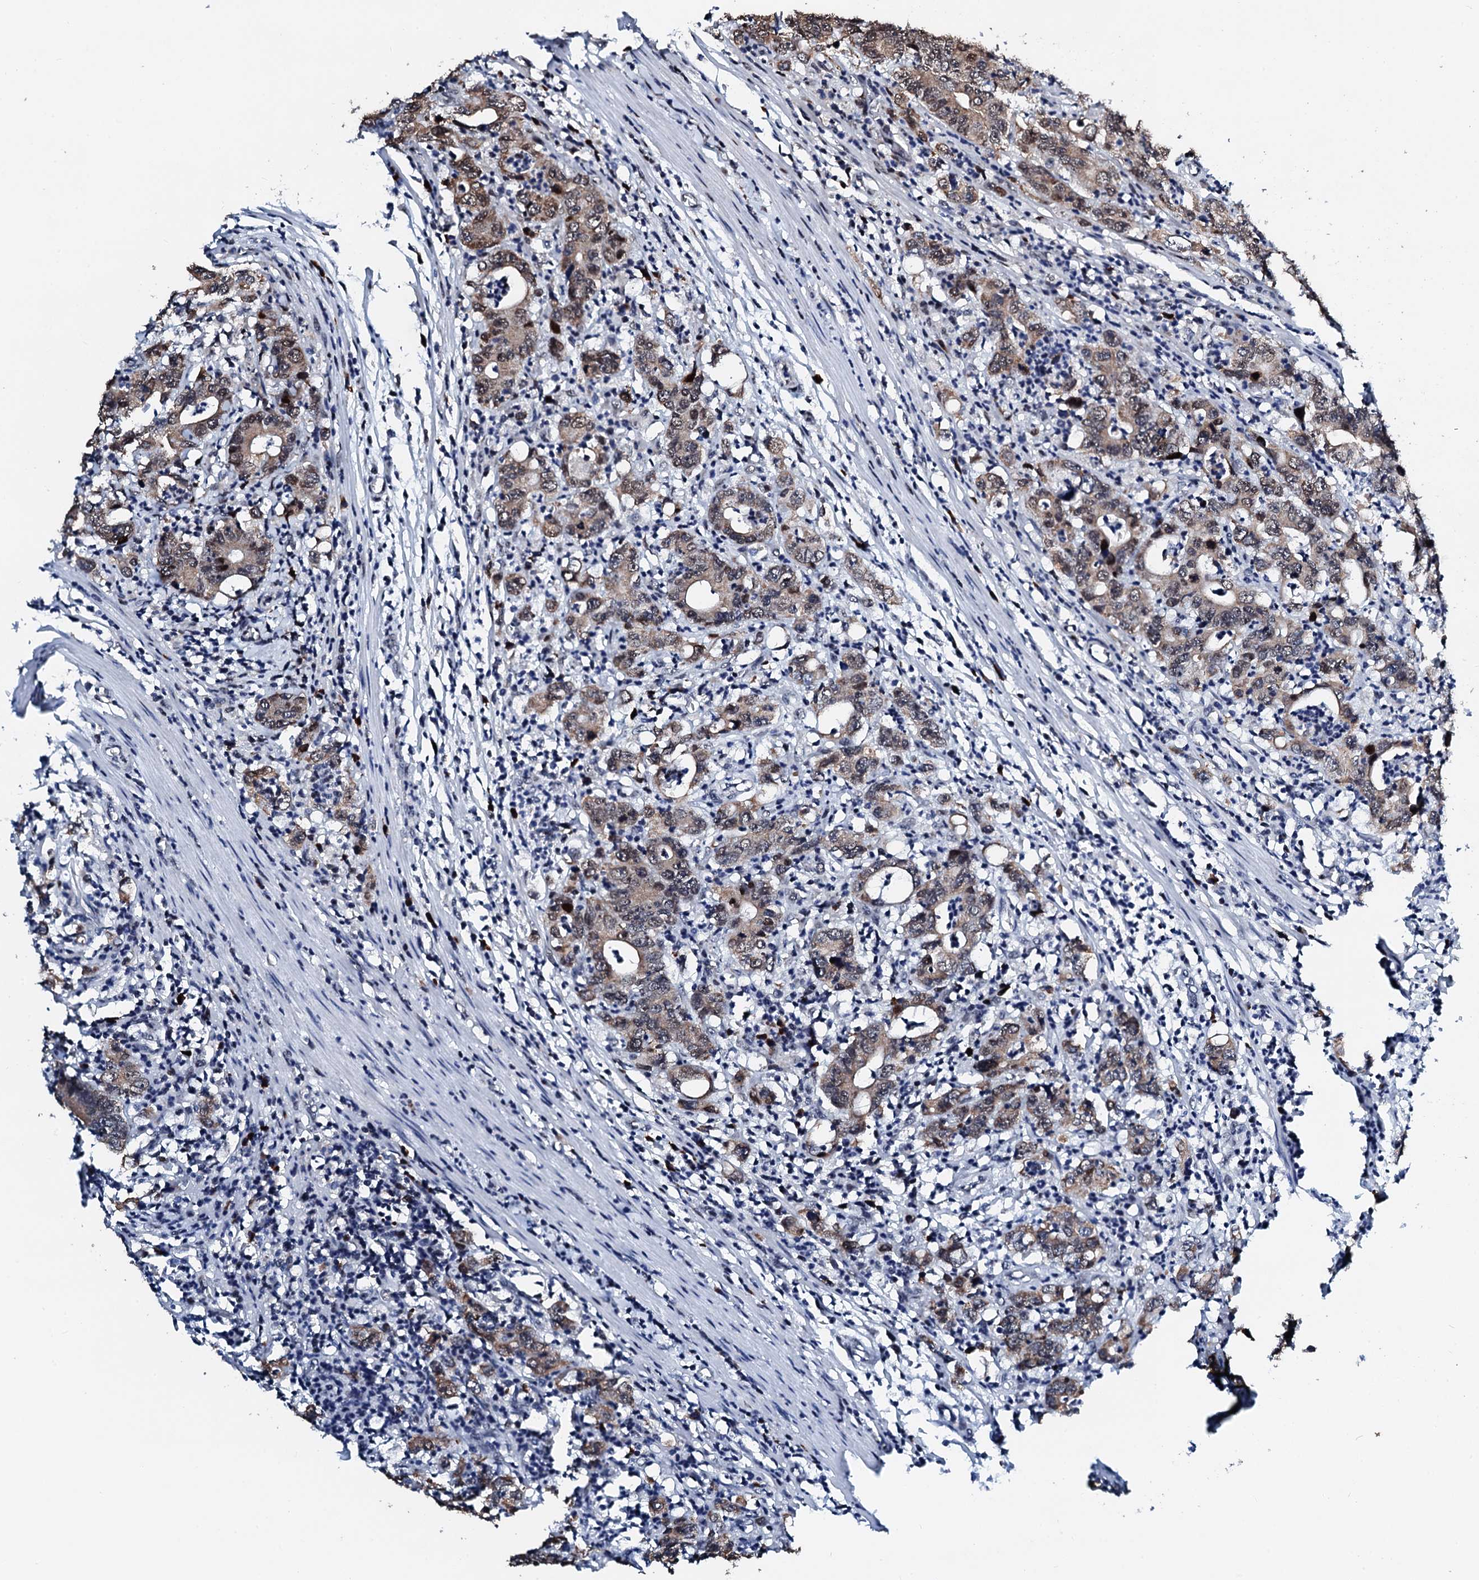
{"staining": {"intensity": "moderate", "quantity": "25%-75%", "location": "nuclear"}, "tissue": "colorectal cancer", "cell_type": "Tumor cells", "image_type": "cancer", "snomed": [{"axis": "morphology", "description": "Adenocarcinoma, NOS"}, {"axis": "topography", "description": "Colon"}], "caption": "Tumor cells show medium levels of moderate nuclear positivity in about 25%-75% of cells in adenocarcinoma (colorectal).", "gene": "KIF18A", "patient": {"sex": "female", "age": 75}}